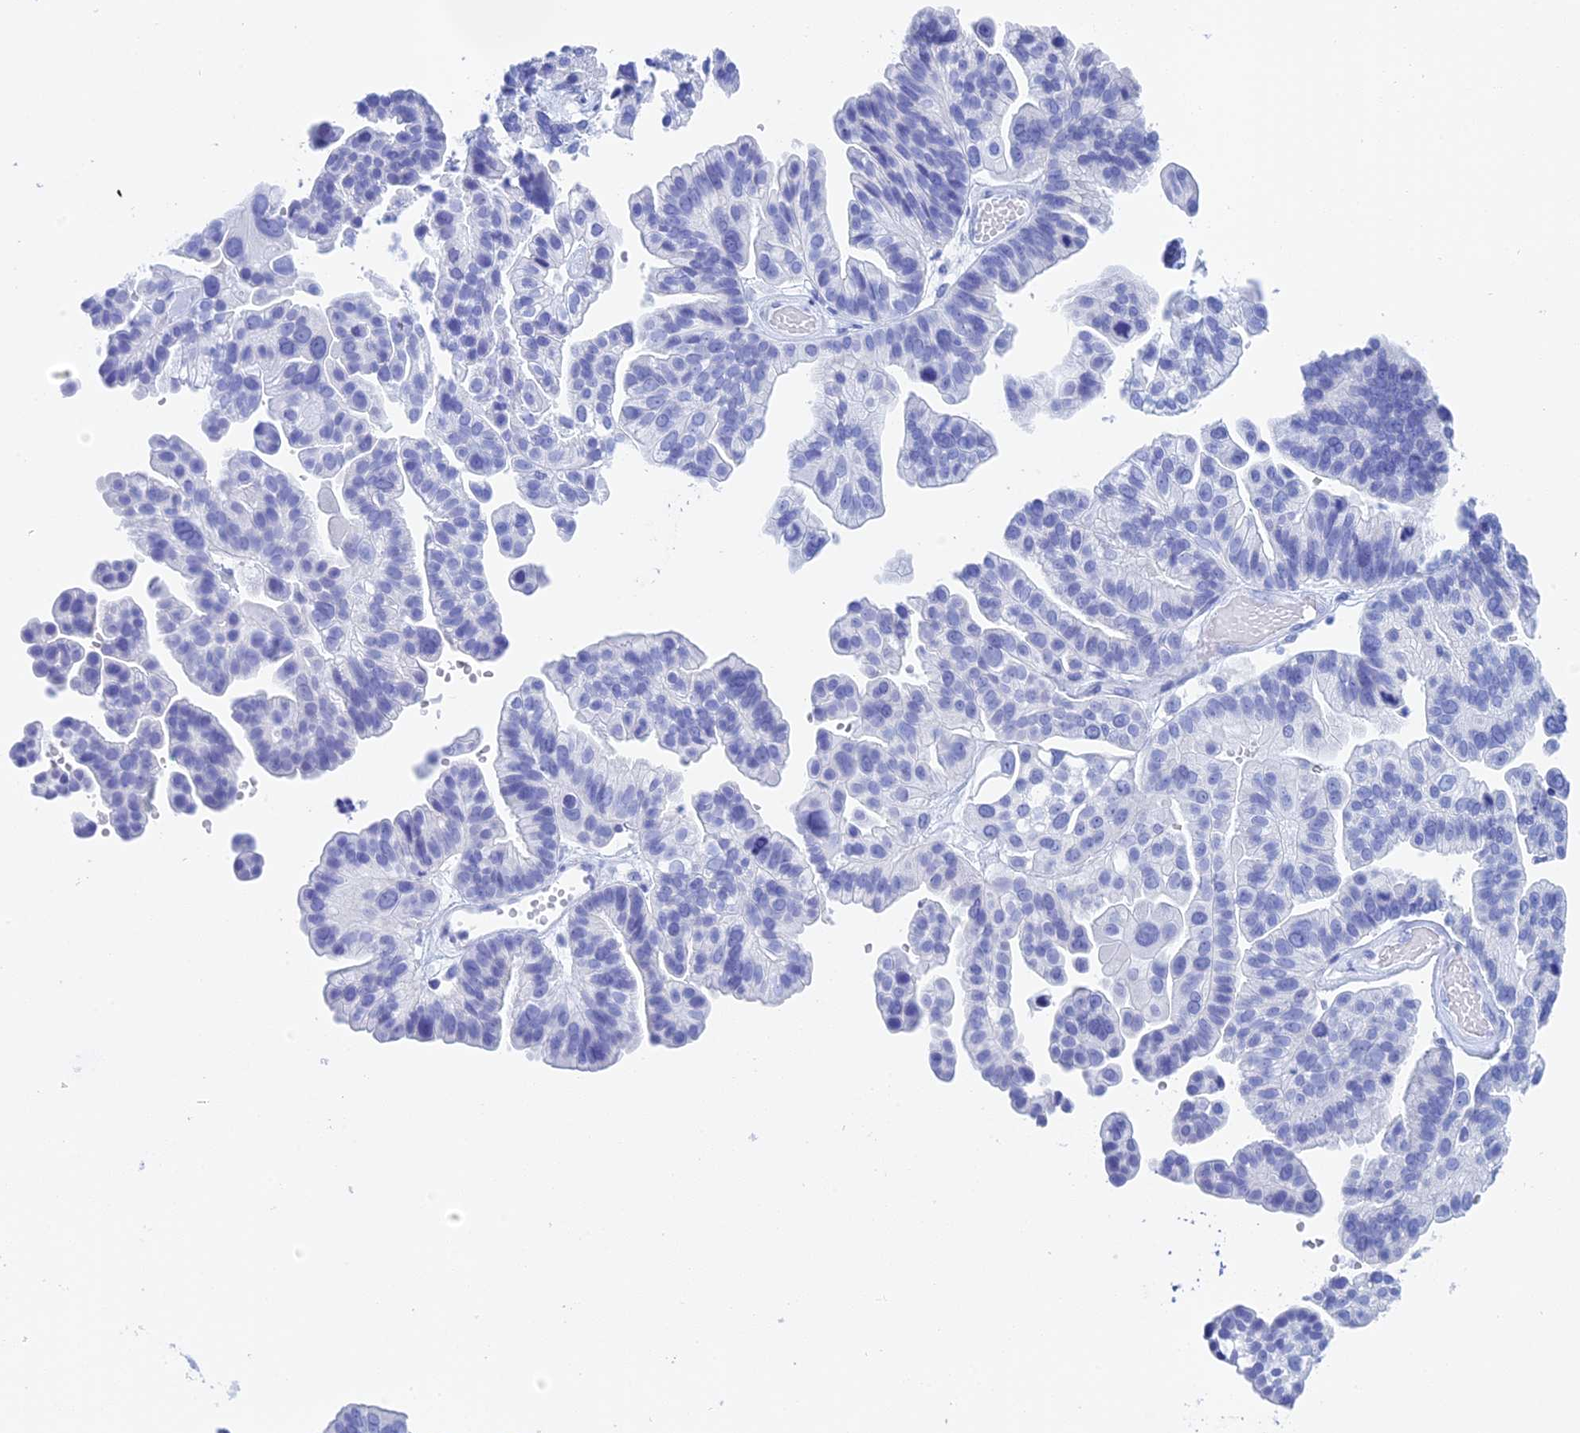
{"staining": {"intensity": "negative", "quantity": "none", "location": "none"}, "tissue": "ovarian cancer", "cell_type": "Tumor cells", "image_type": "cancer", "snomed": [{"axis": "morphology", "description": "Cystadenocarcinoma, serous, NOS"}, {"axis": "topography", "description": "Ovary"}], "caption": "Tumor cells are negative for protein expression in human ovarian cancer.", "gene": "TEX101", "patient": {"sex": "female", "age": 56}}